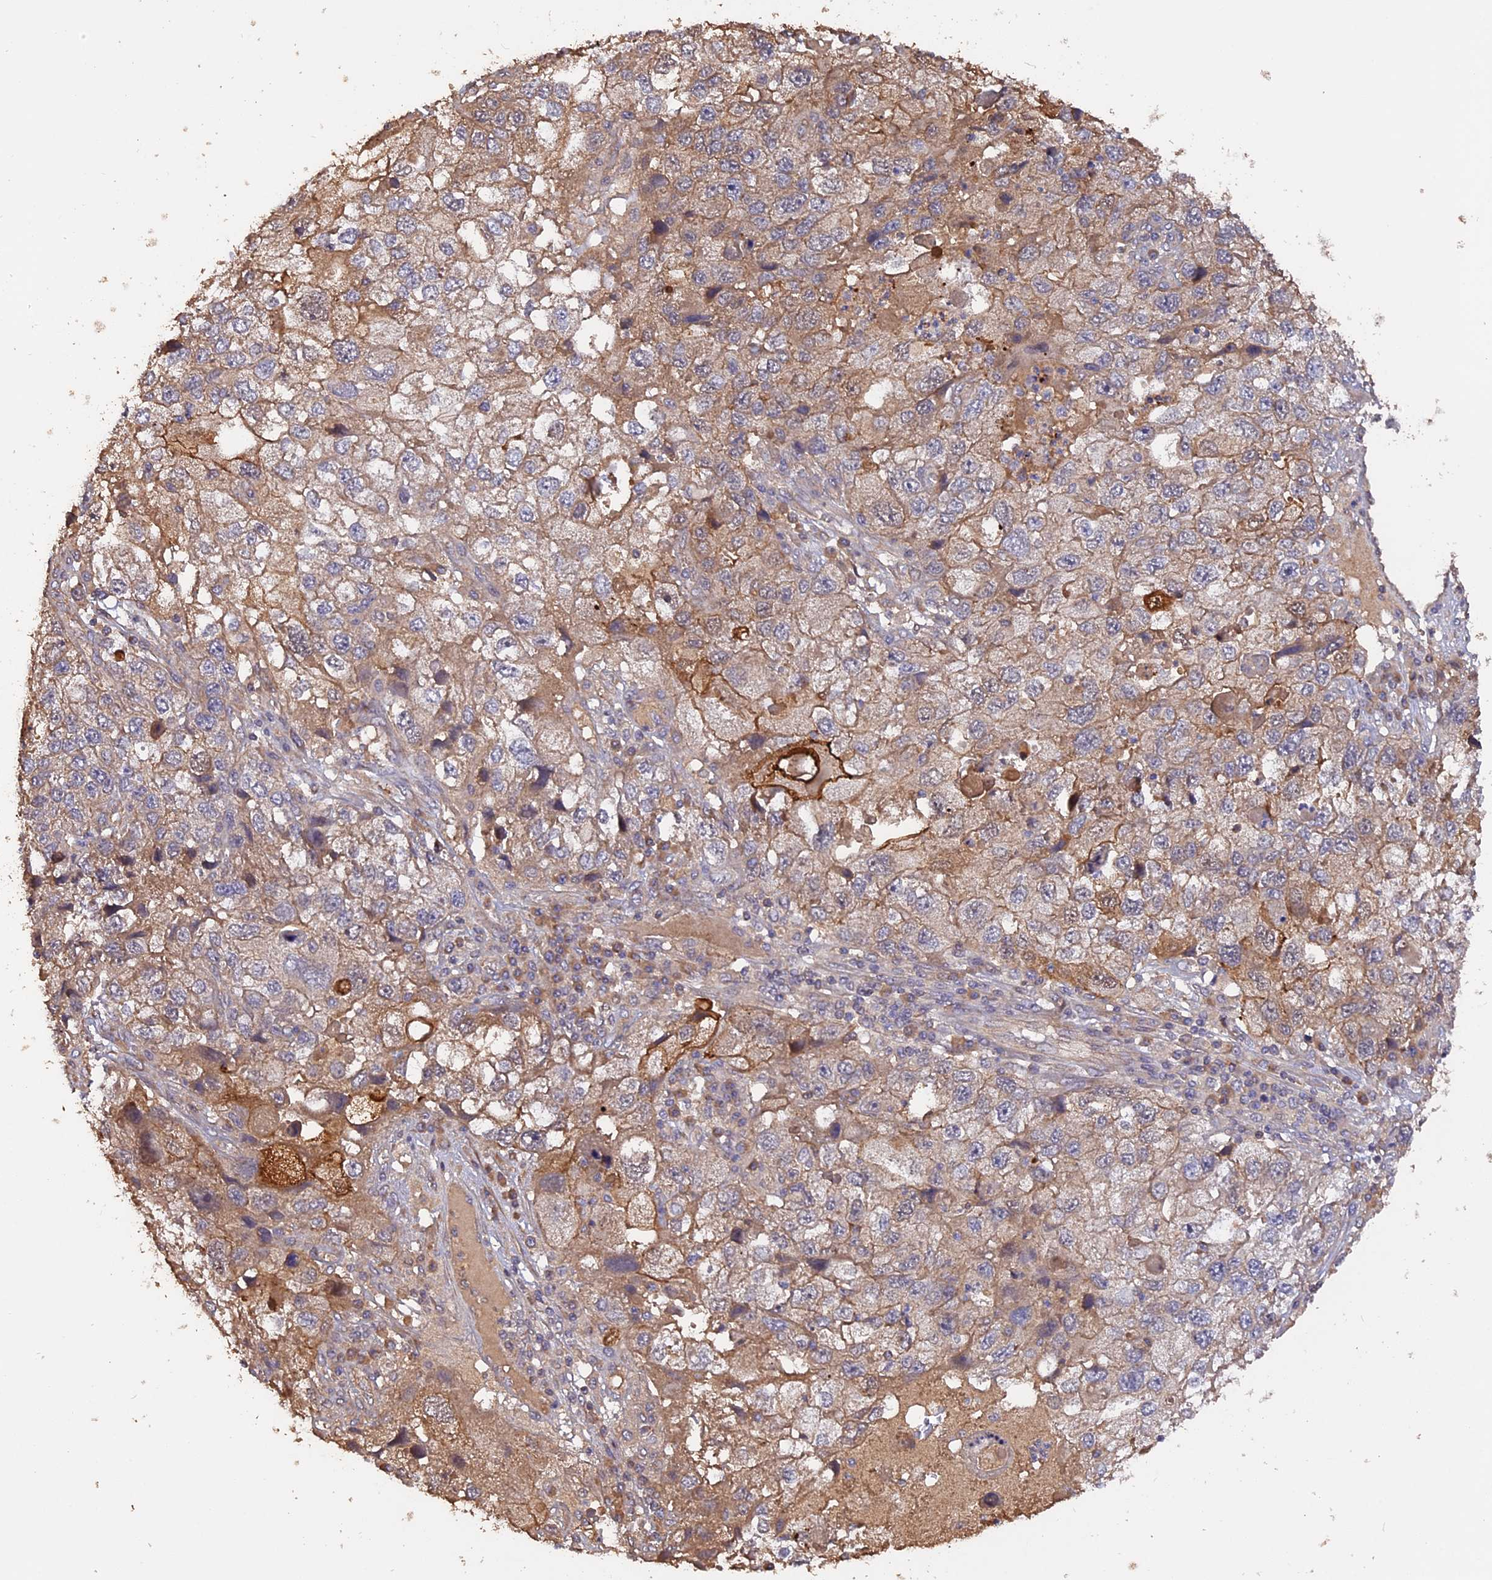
{"staining": {"intensity": "moderate", "quantity": "<25%", "location": "cytoplasmic/membranous"}, "tissue": "endometrial cancer", "cell_type": "Tumor cells", "image_type": "cancer", "snomed": [{"axis": "morphology", "description": "Adenocarcinoma, NOS"}, {"axis": "topography", "description": "Endometrium"}], "caption": "Endometrial cancer (adenocarcinoma) stained with IHC exhibits moderate cytoplasmic/membranous staining in about <25% of tumor cells.", "gene": "RASAL1", "patient": {"sex": "female", "age": 49}}